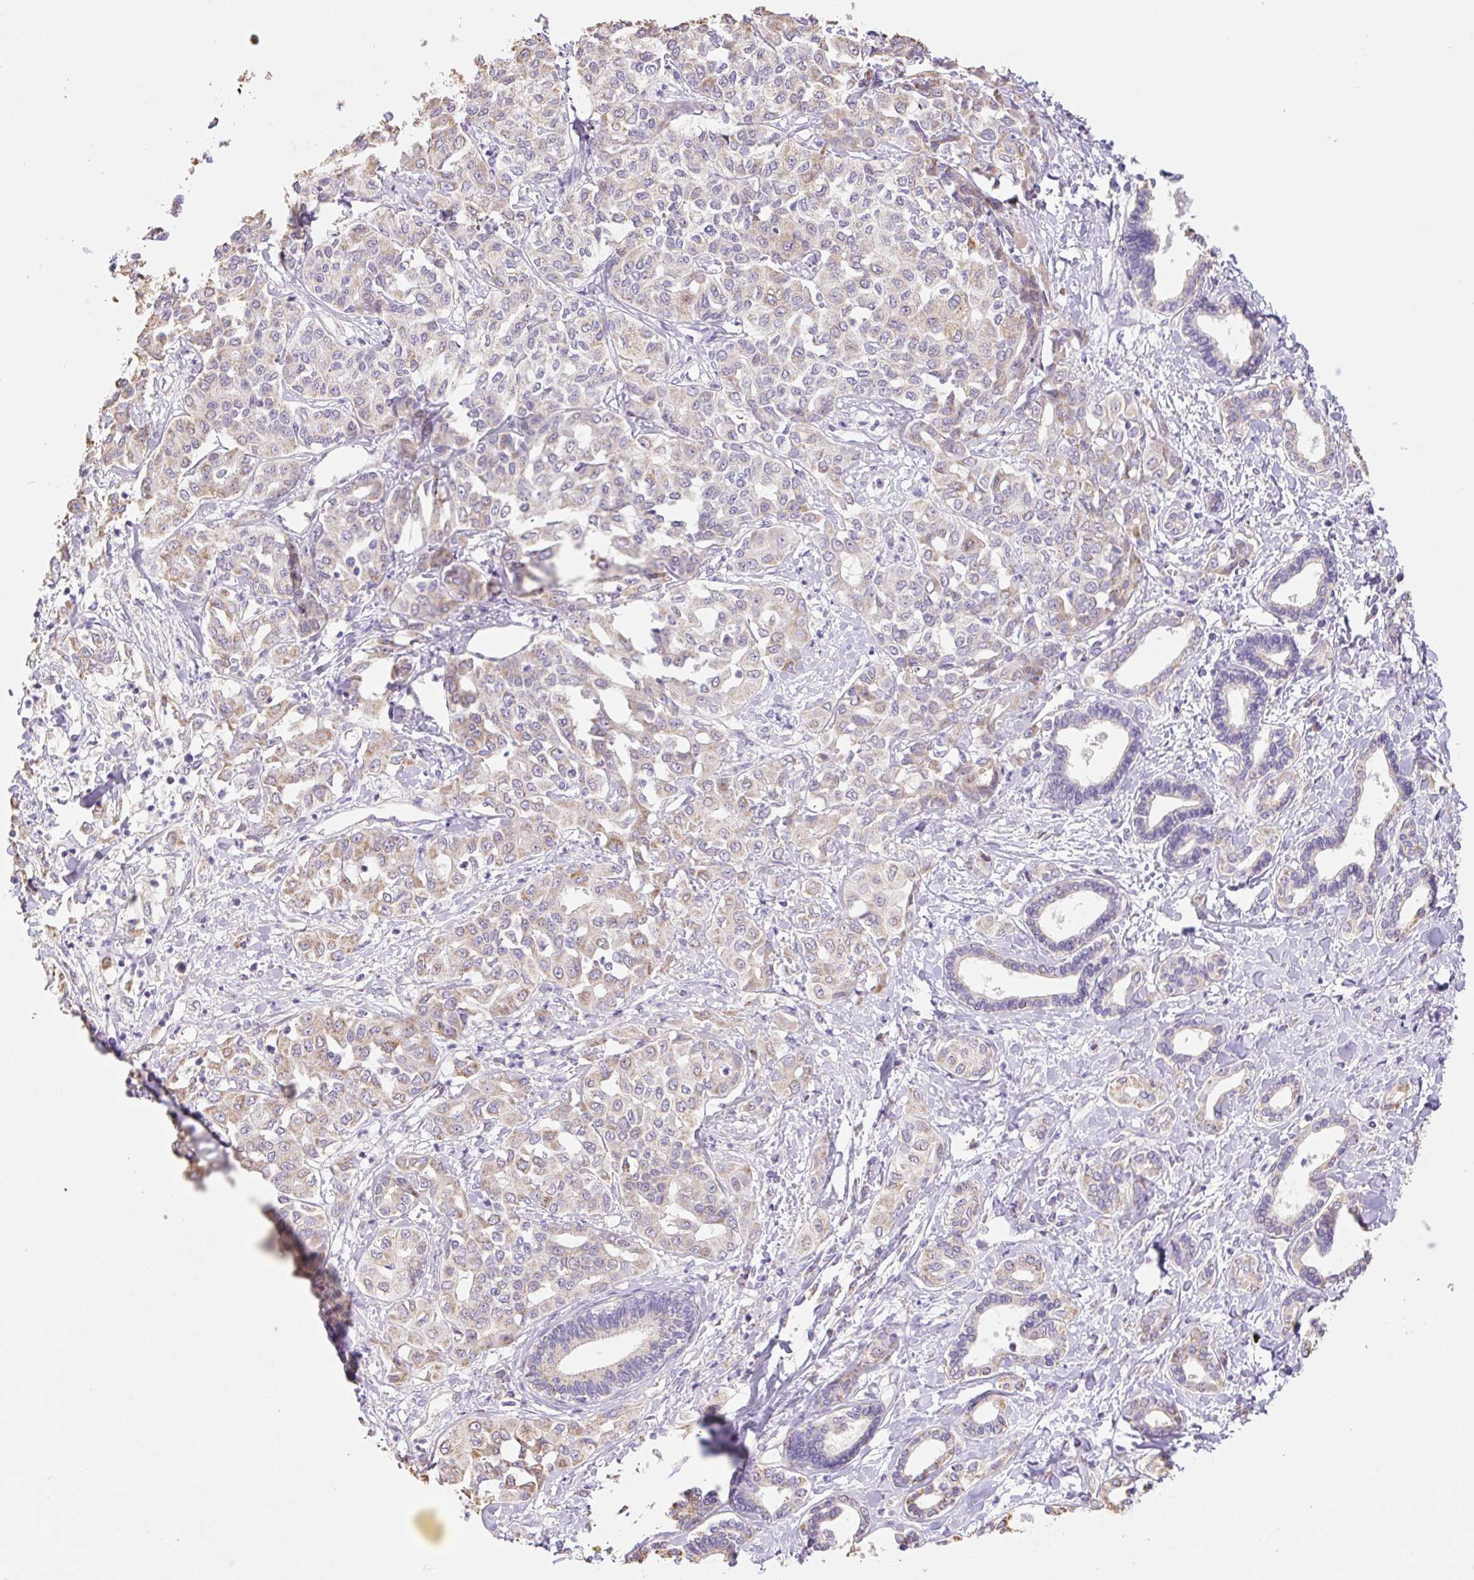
{"staining": {"intensity": "weak", "quantity": ">75%", "location": "cytoplasmic/membranous"}, "tissue": "liver cancer", "cell_type": "Tumor cells", "image_type": "cancer", "snomed": [{"axis": "morphology", "description": "Cholangiocarcinoma"}, {"axis": "topography", "description": "Liver"}], "caption": "Tumor cells demonstrate low levels of weak cytoplasmic/membranous expression in approximately >75% of cells in cholangiocarcinoma (liver).", "gene": "COPZ2", "patient": {"sex": "female", "age": 77}}